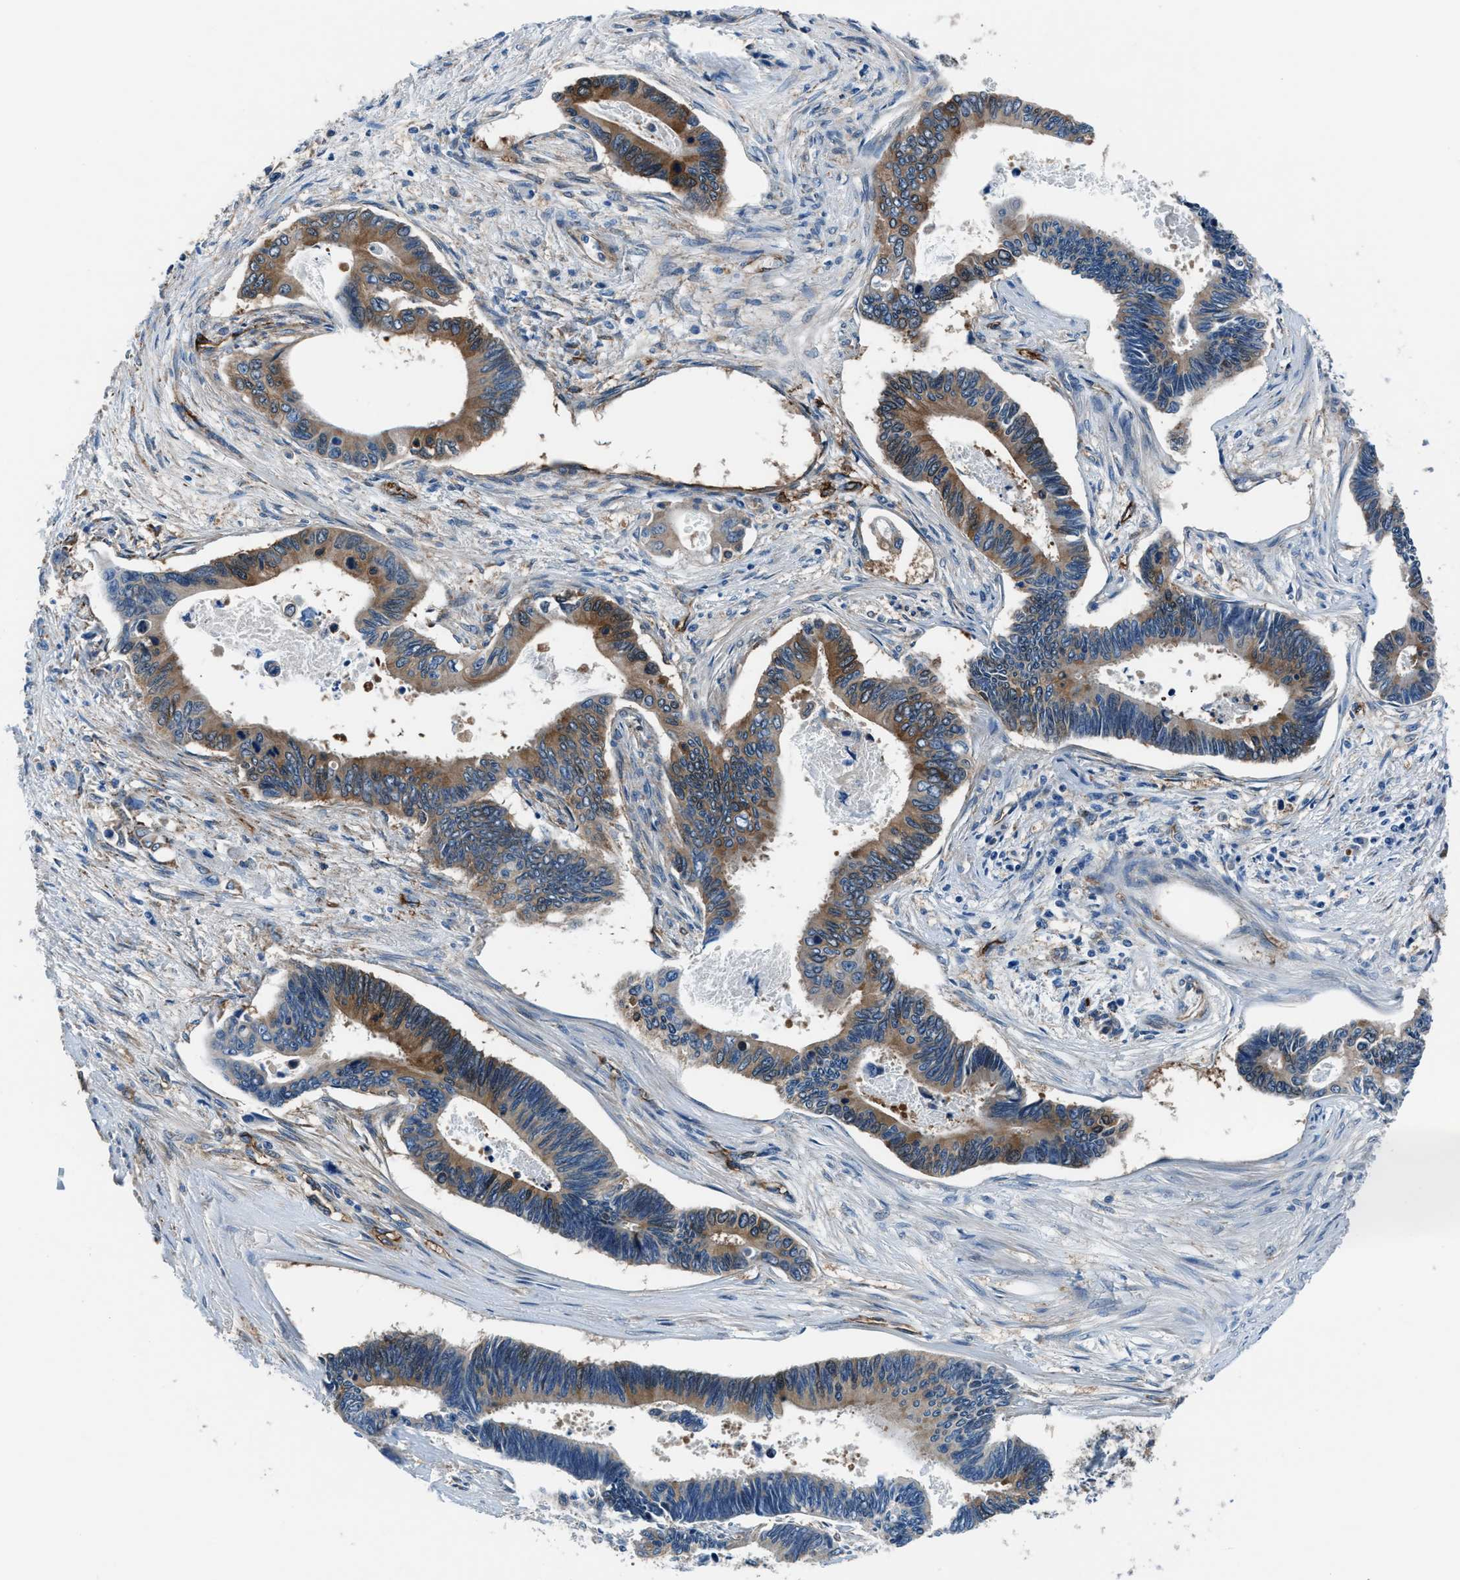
{"staining": {"intensity": "moderate", "quantity": ">75%", "location": "cytoplasmic/membranous"}, "tissue": "pancreatic cancer", "cell_type": "Tumor cells", "image_type": "cancer", "snomed": [{"axis": "morphology", "description": "Adenocarcinoma, NOS"}, {"axis": "topography", "description": "Pancreas"}], "caption": "A high-resolution histopathology image shows immunohistochemistry (IHC) staining of pancreatic adenocarcinoma, which shows moderate cytoplasmic/membranous positivity in about >75% of tumor cells.", "gene": "PRTFDC1", "patient": {"sex": "female", "age": 70}}